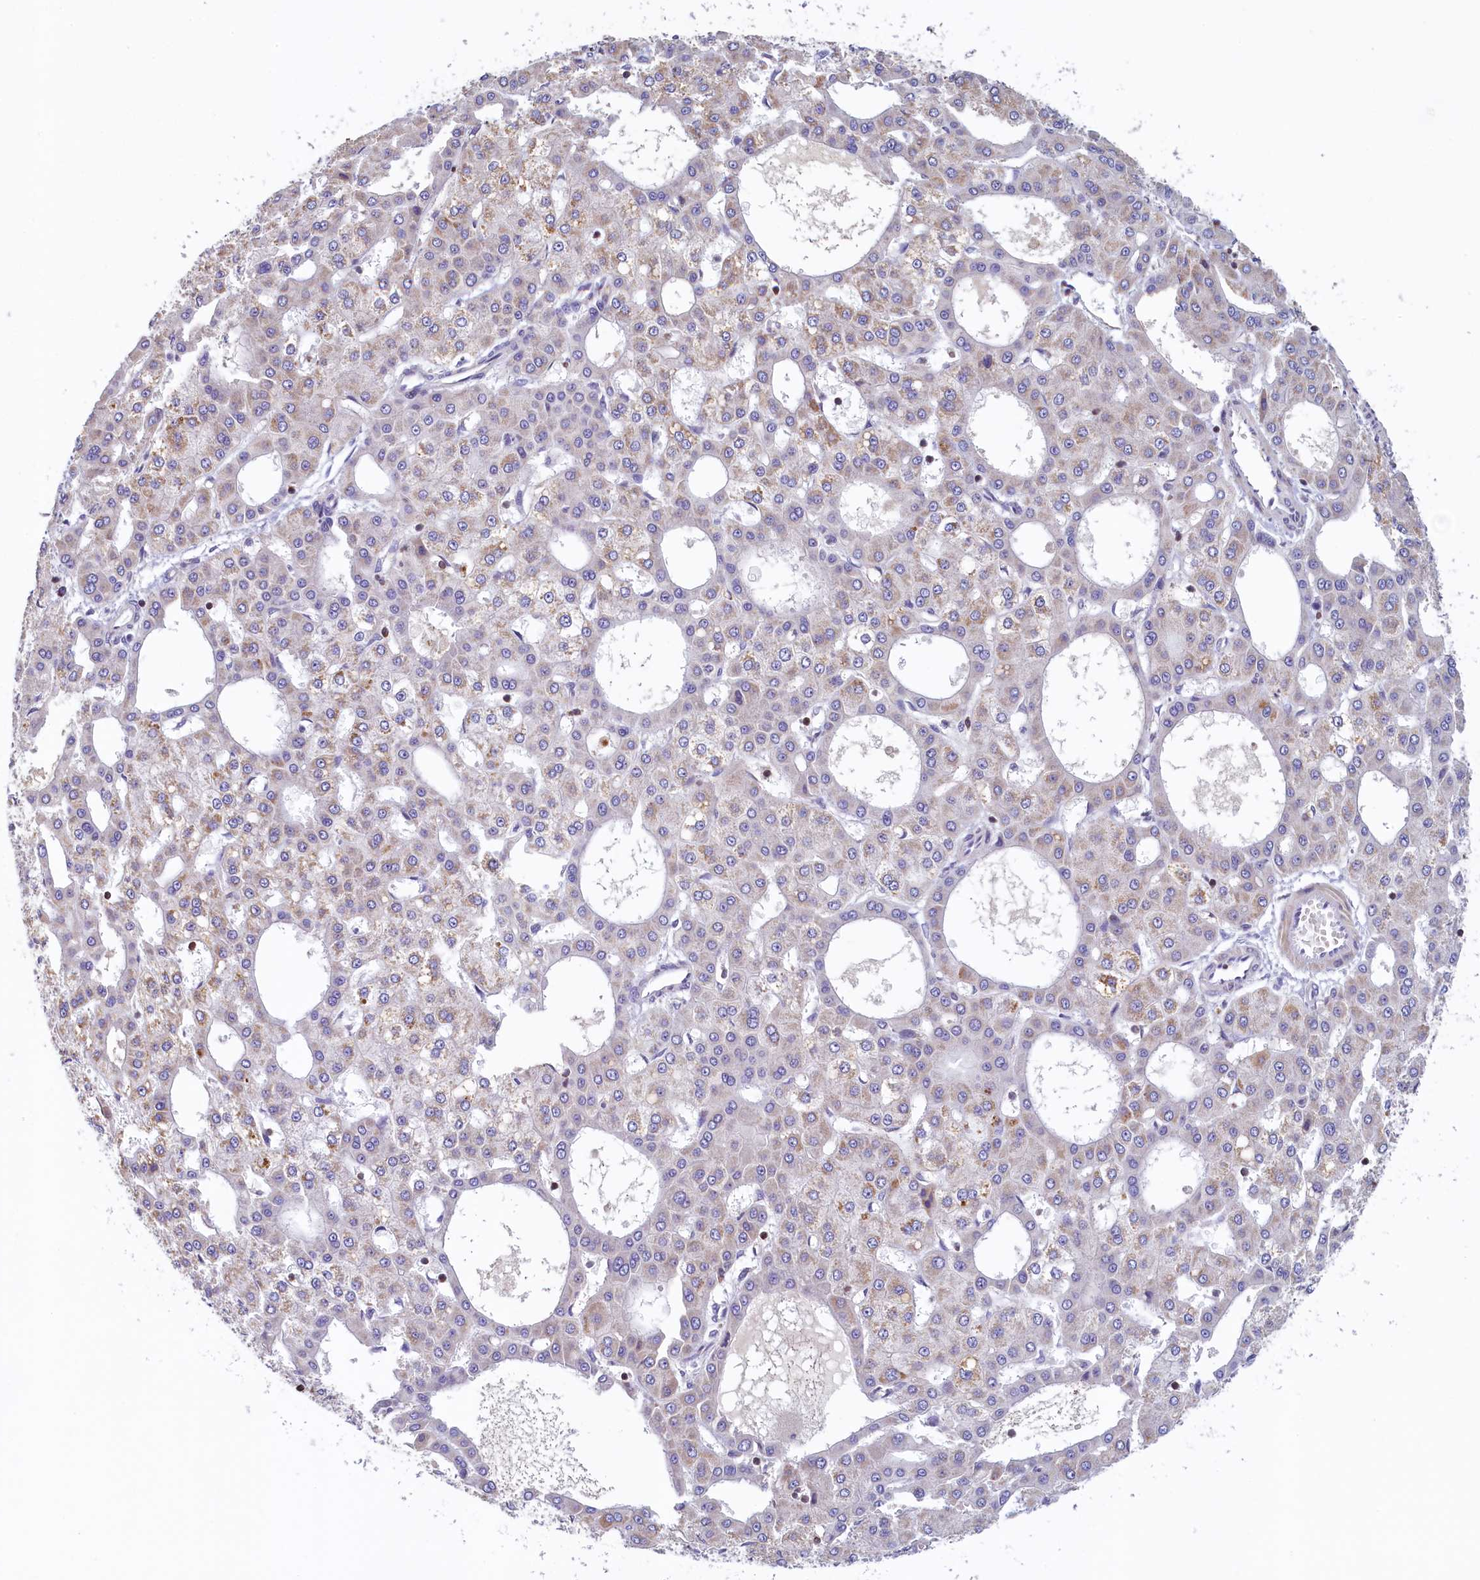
{"staining": {"intensity": "weak", "quantity": "<25%", "location": "cytoplasmic/membranous"}, "tissue": "liver cancer", "cell_type": "Tumor cells", "image_type": "cancer", "snomed": [{"axis": "morphology", "description": "Carcinoma, Hepatocellular, NOS"}, {"axis": "topography", "description": "Liver"}], "caption": "Liver cancer stained for a protein using immunohistochemistry reveals no staining tumor cells.", "gene": "TRAF3IP3", "patient": {"sex": "male", "age": 47}}